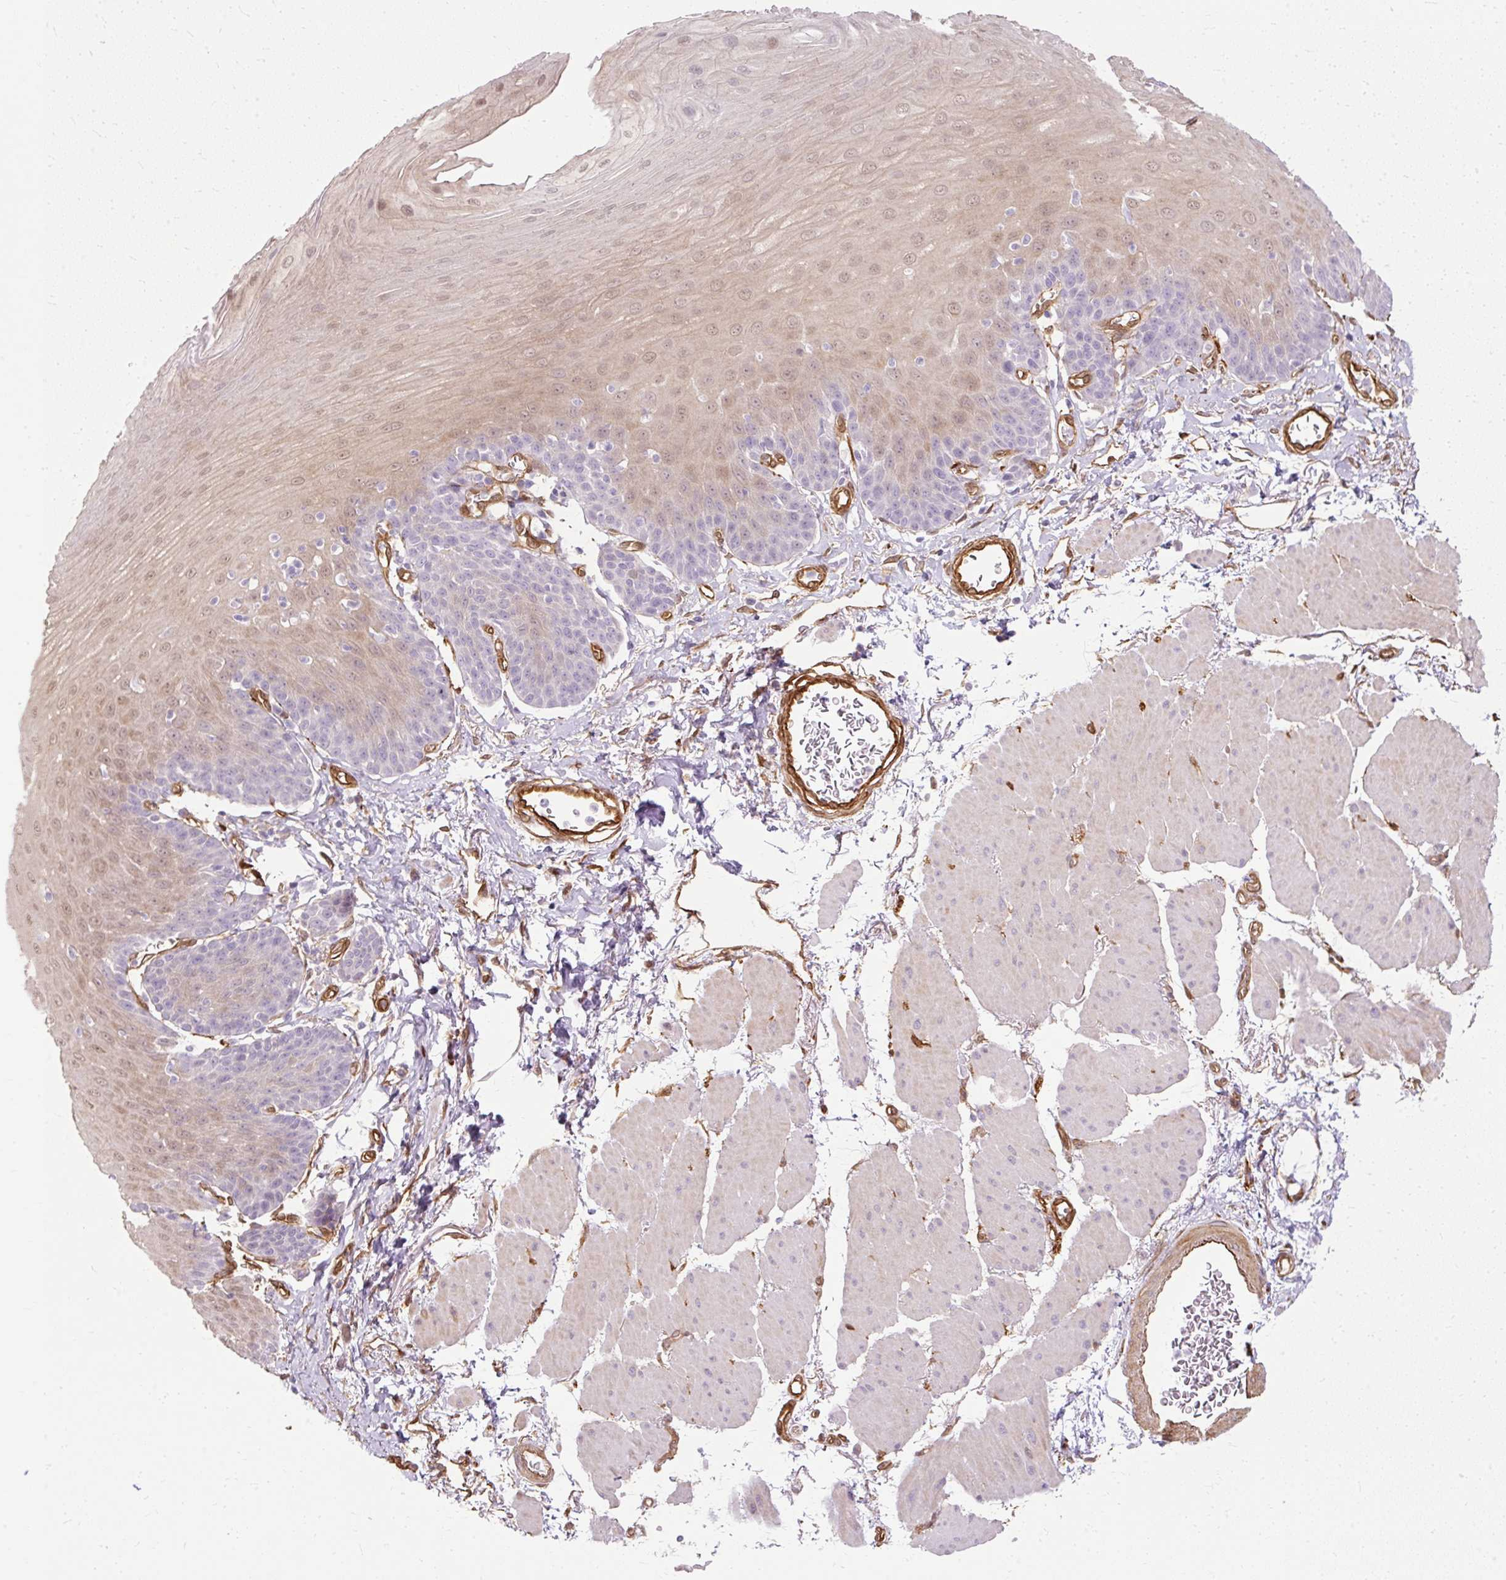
{"staining": {"intensity": "weak", "quantity": "25%-75%", "location": "nuclear"}, "tissue": "esophagus", "cell_type": "Squamous epithelial cells", "image_type": "normal", "snomed": [{"axis": "morphology", "description": "Normal tissue, NOS"}, {"axis": "topography", "description": "Esophagus"}], "caption": "Immunohistochemical staining of benign esophagus demonstrates weak nuclear protein staining in about 25%-75% of squamous epithelial cells. (Brightfield microscopy of DAB IHC at high magnification).", "gene": "CNN3", "patient": {"sex": "female", "age": 81}}